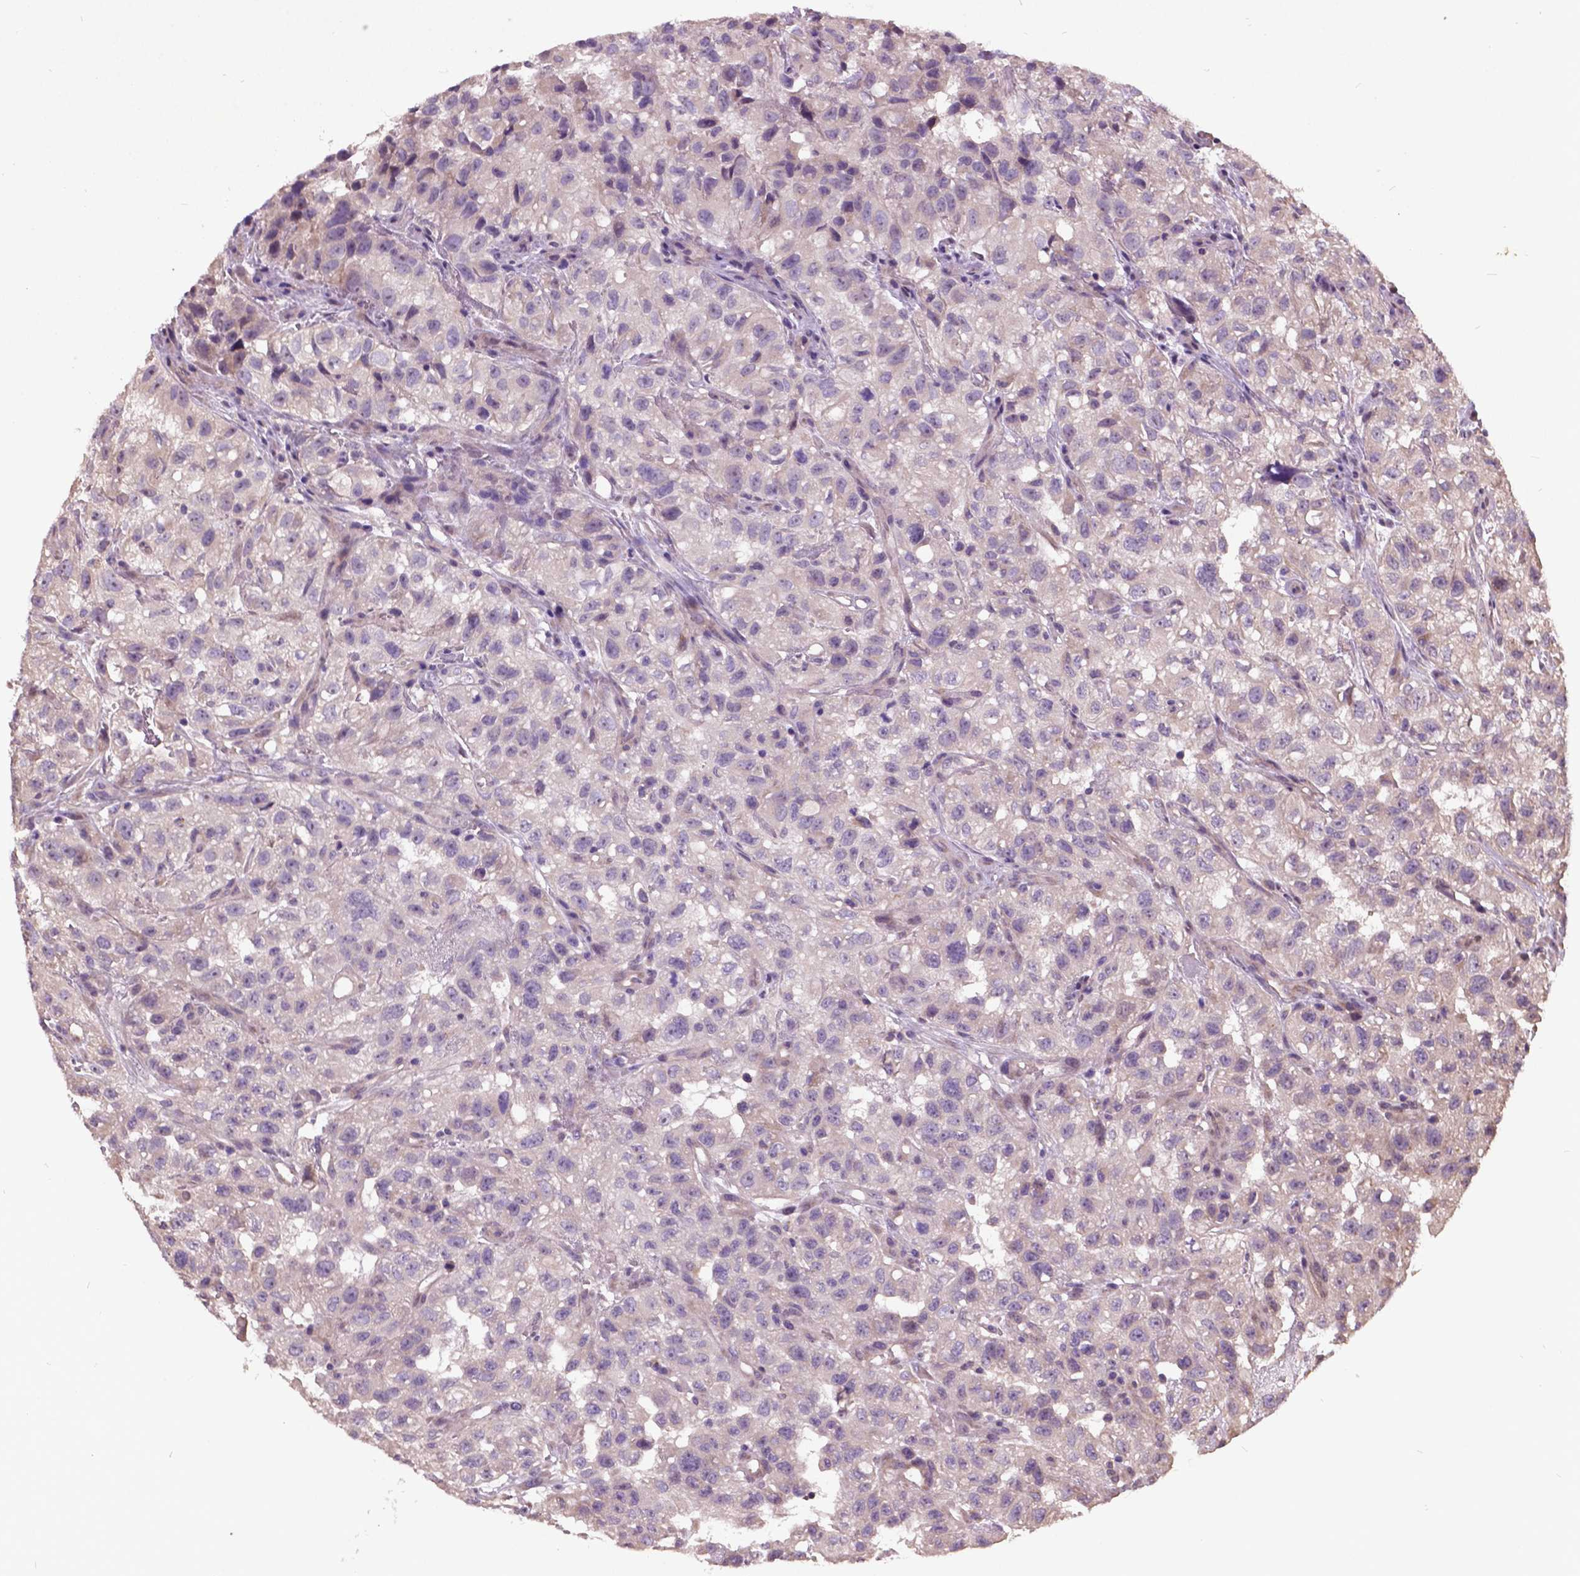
{"staining": {"intensity": "negative", "quantity": "none", "location": "none"}, "tissue": "renal cancer", "cell_type": "Tumor cells", "image_type": "cancer", "snomed": [{"axis": "morphology", "description": "Adenocarcinoma, NOS"}, {"axis": "topography", "description": "Kidney"}], "caption": "High magnification brightfield microscopy of renal cancer (adenocarcinoma) stained with DAB (brown) and counterstained with hematoxylin (blue): tumor cells show no significant positivity. (Immunohistochemistry (ihc), brightfield microscopy, high magnification).", "gene": "AP1S3", "patient": {"sex": "male", "age": 64}}